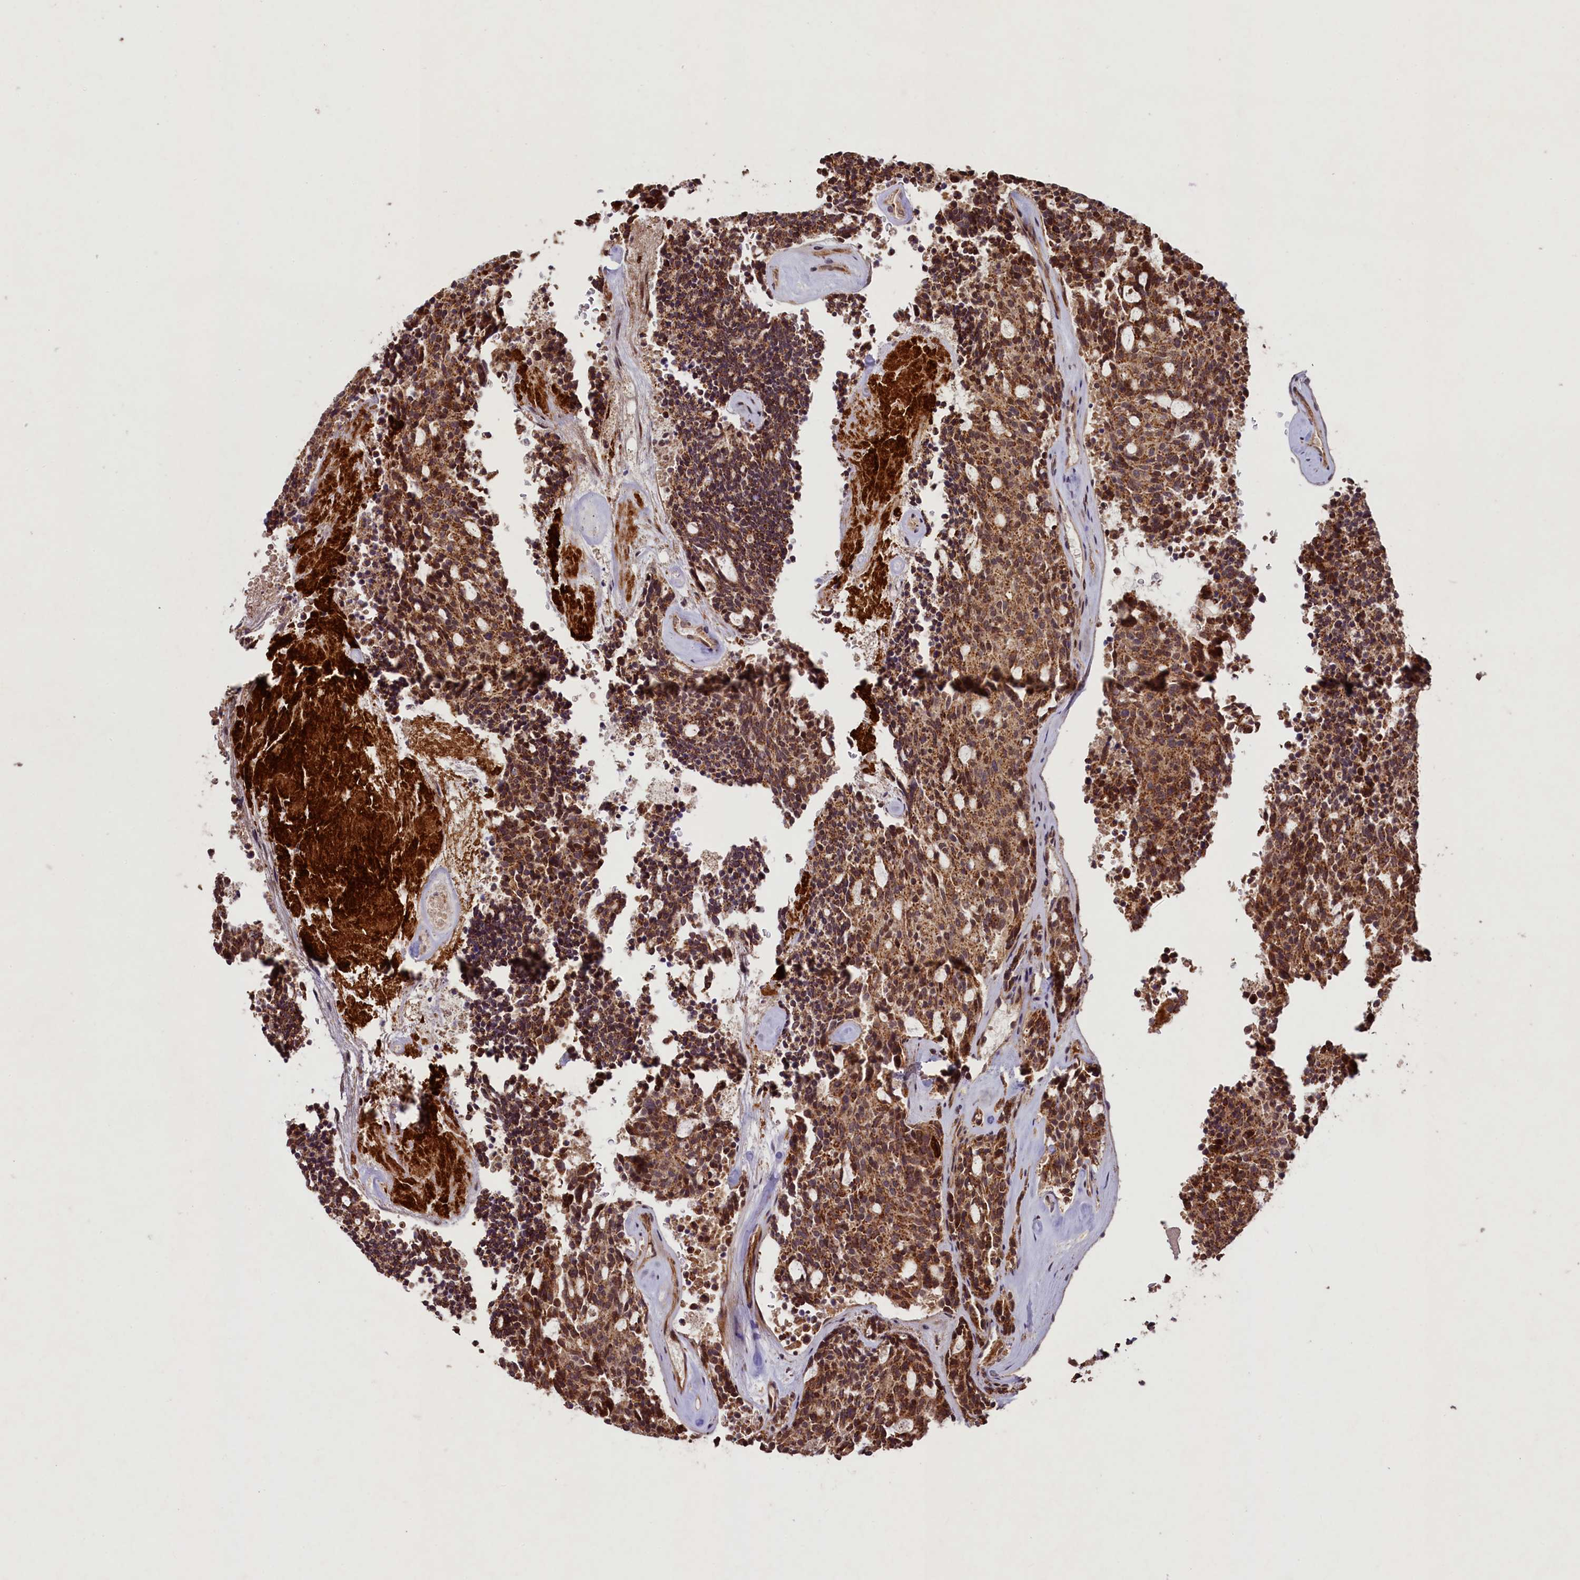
{"staining": {"intensity": "strong", "quantity": ">75%", "location": "cytoplasmic/membranous"}, "tissue": "carcinoid", "cell_type": "Tumor cells", "image_type": "cancer", "snomed": [{"axis": "morphology", "description": "Carcinoid, malignant, NOS"}, {"axis": "topography", "description": "Pancreas"}], "caption": "Carcinoid tissue exhibits strong cytoplasmic/membranous staining in about >75% of tumor cells, visualized by immunohistochemistry. (DAB IHC with brightfield microscopy, high magnification).", "gene": "SHPRH", "patient": {"sex": "female", "age": 54}}